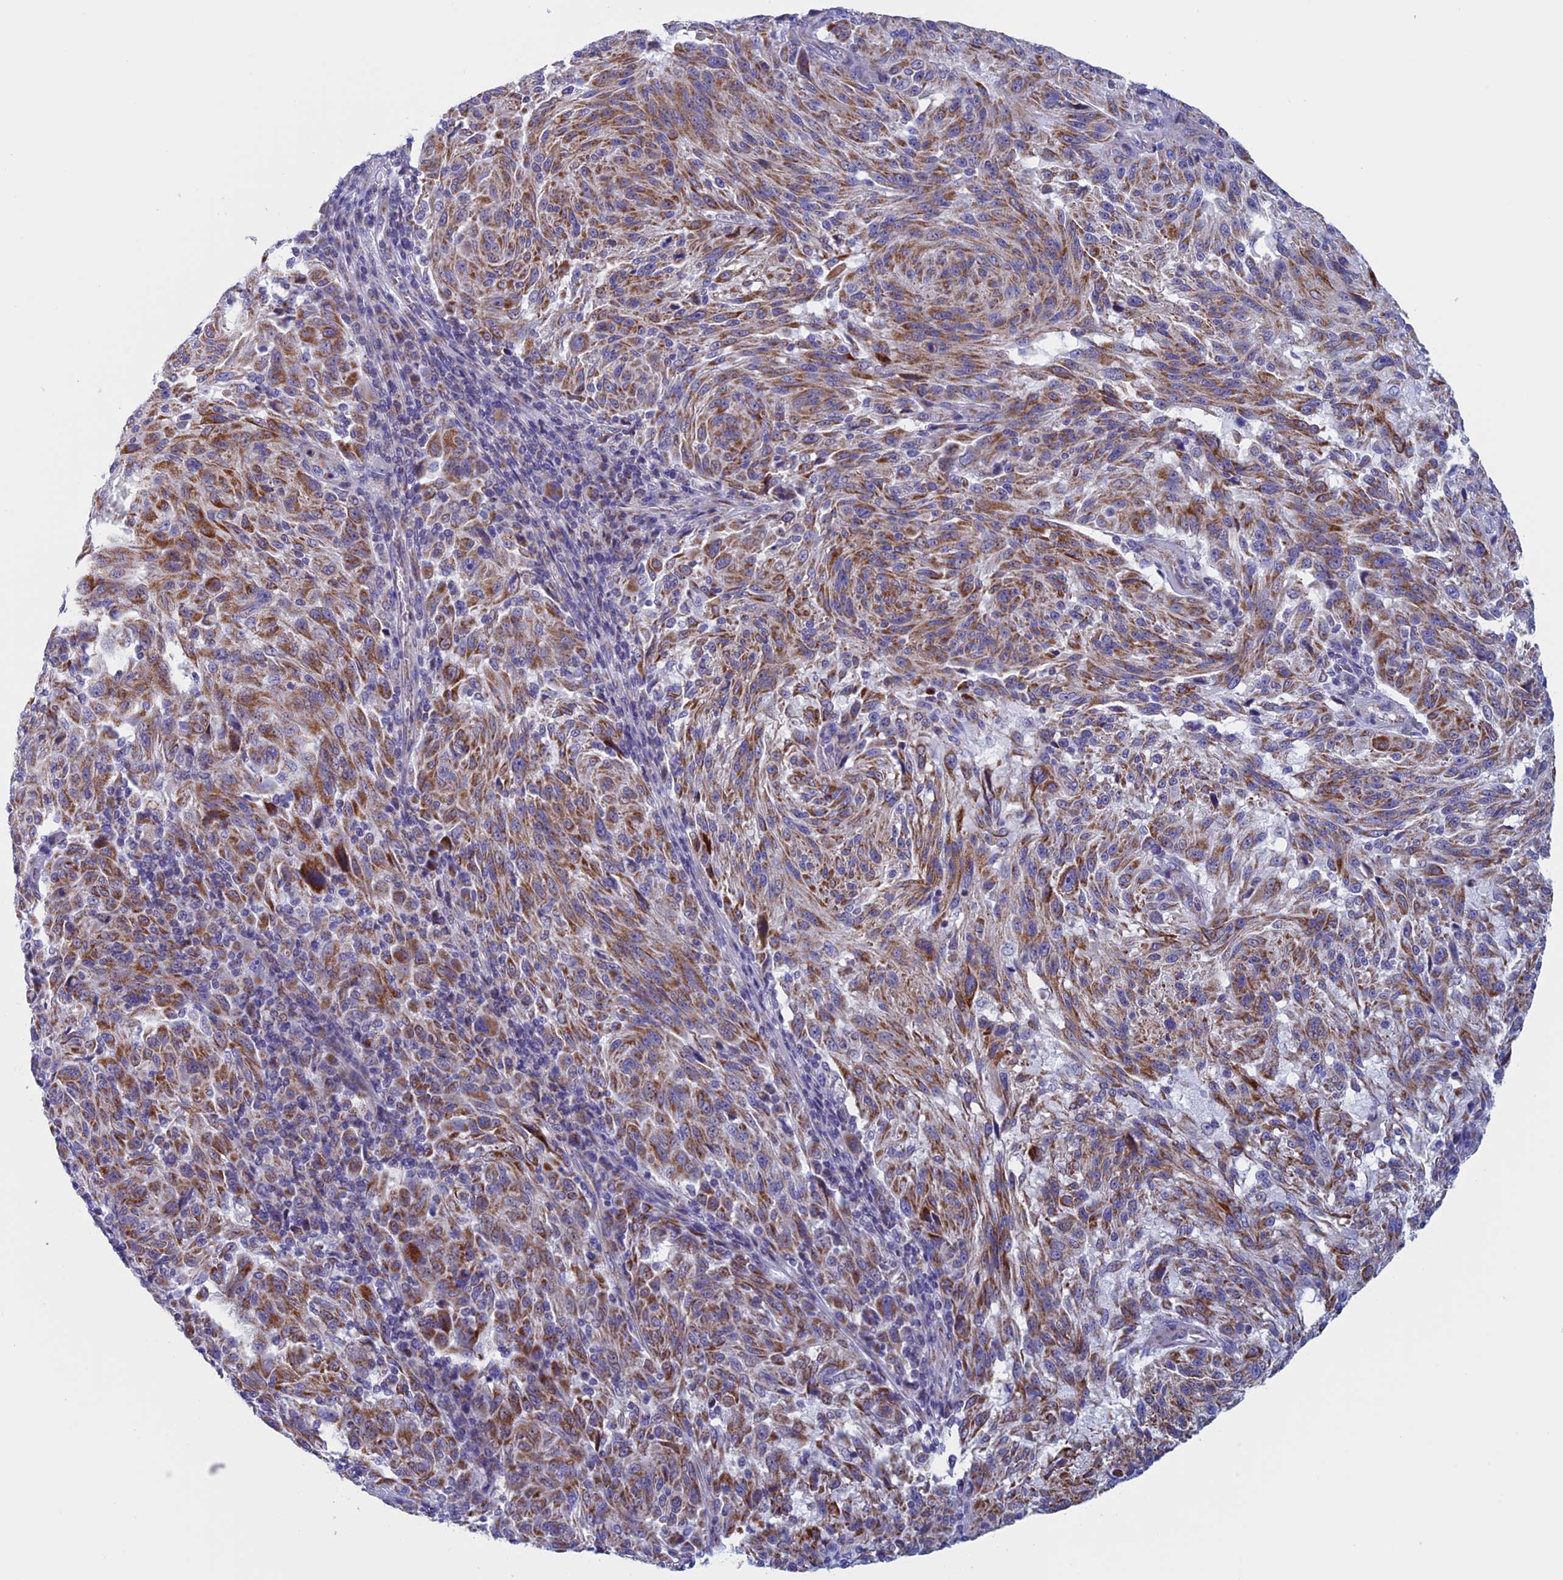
{"staining": {"intensity": "moderate", "quantity": ">75%", "location": "cytoplasmic/membranous"}, "tissue": "melanoma", "cell_type": "Tumor cells", "image_type": "cancer", "snomed": [{"axis": "morphology", "description": "Malignant melanoma, NOS"}, {"axis": "topography", "description": "Skin"}], "caption": "About >75% of tumor cells in melanoma display moderate cytoplasmic/membranous protein expression as visualized by brown immunohistochemical staining.", "gene": "NDUFB9", "patient": {"sex": "male", "age": 53}}